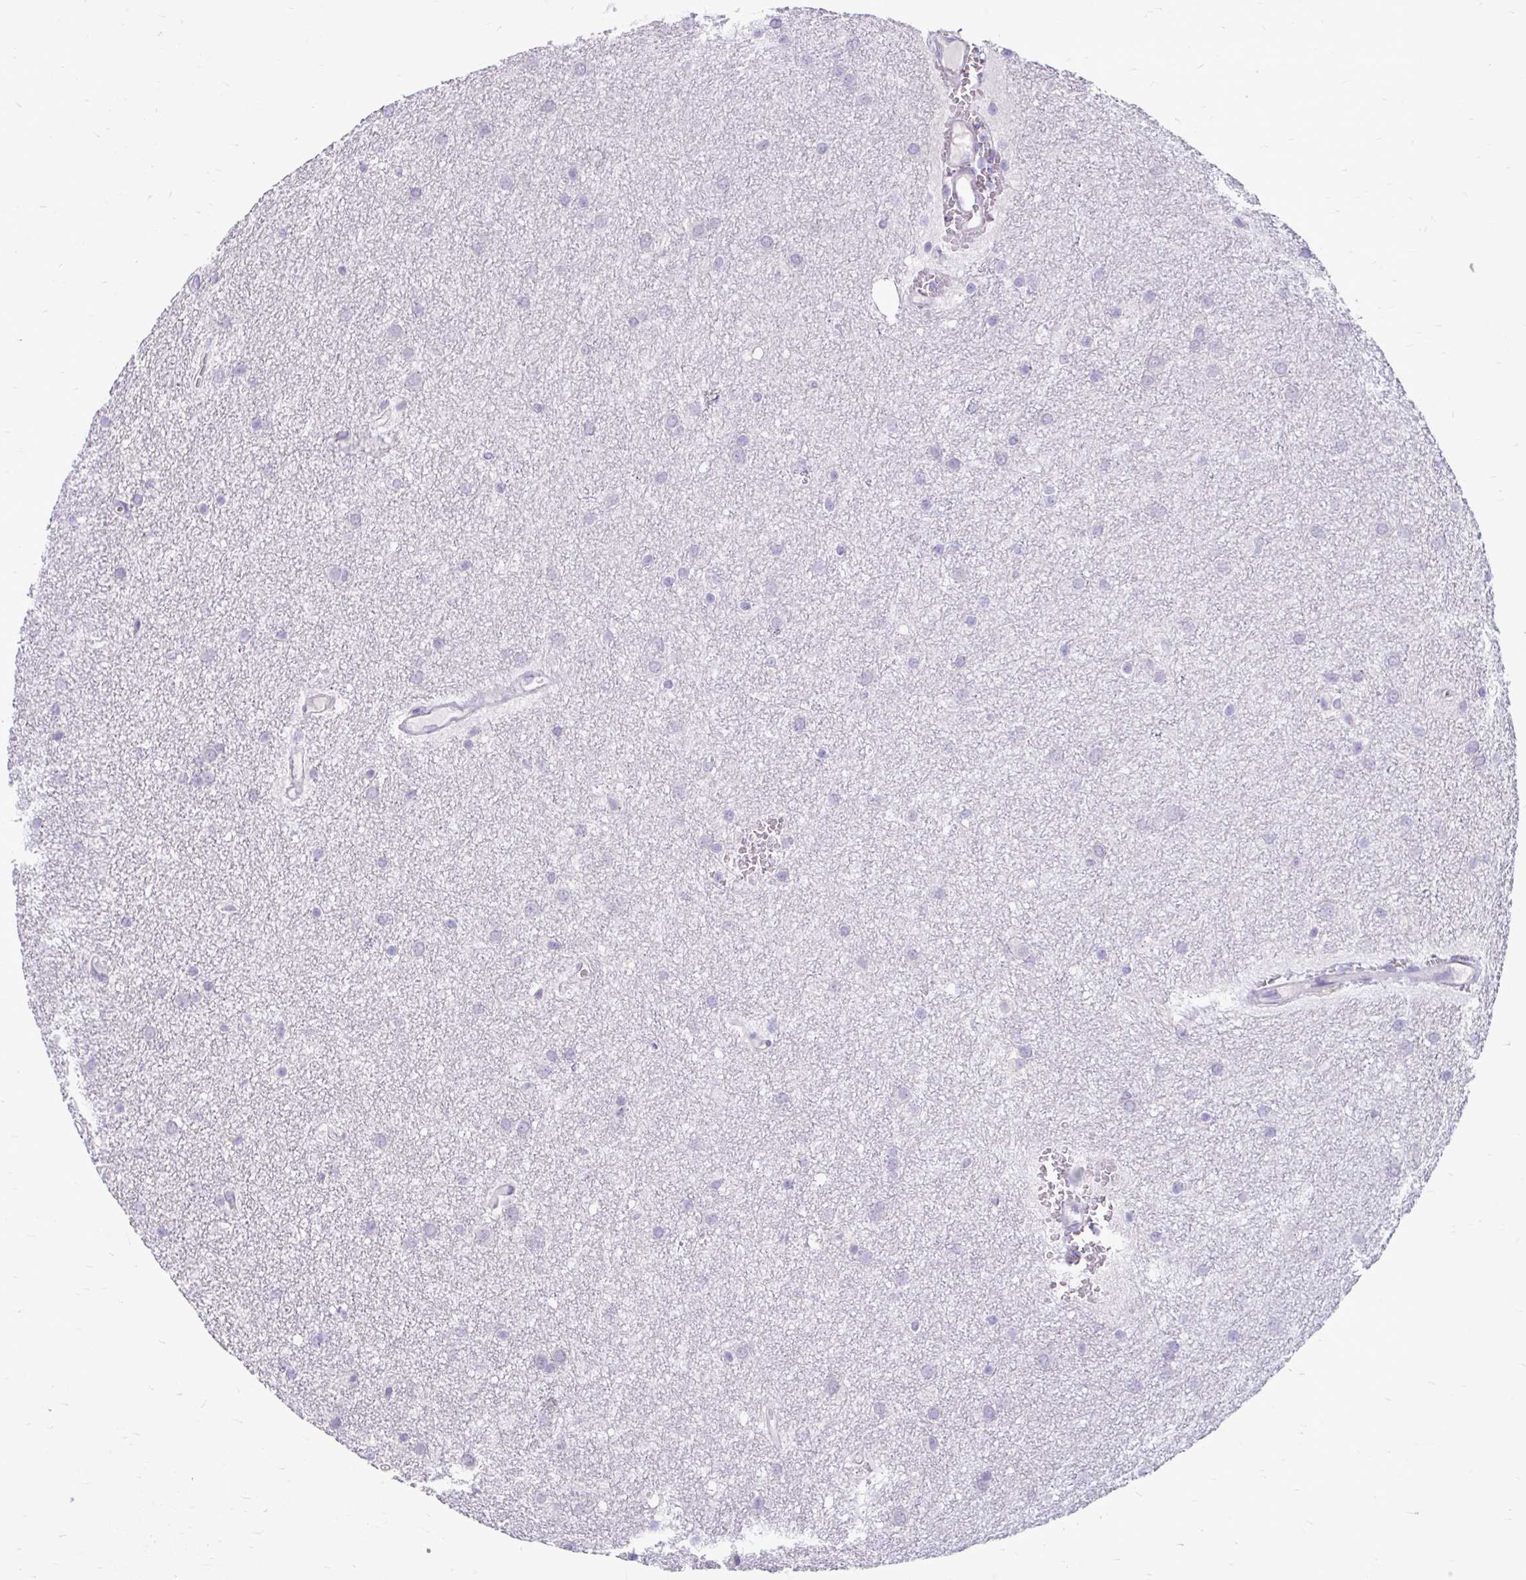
{"staining": {"intensity": "negative", "quantity": "none", "location": "none"}, "tissue": "glioma", "cell_type": "Tumor cells", "image_type": "cancer", "snomed": [{"axis": "morphology", "description": "Glioma, malignant, Low grade"}, {"axis": "topography", "description": "Cerebellum"}], "caption": "Tumor cells show no significant expression in glioma.", "gene": "CHIA", "patient": {"sex": "female", "age": 5}}